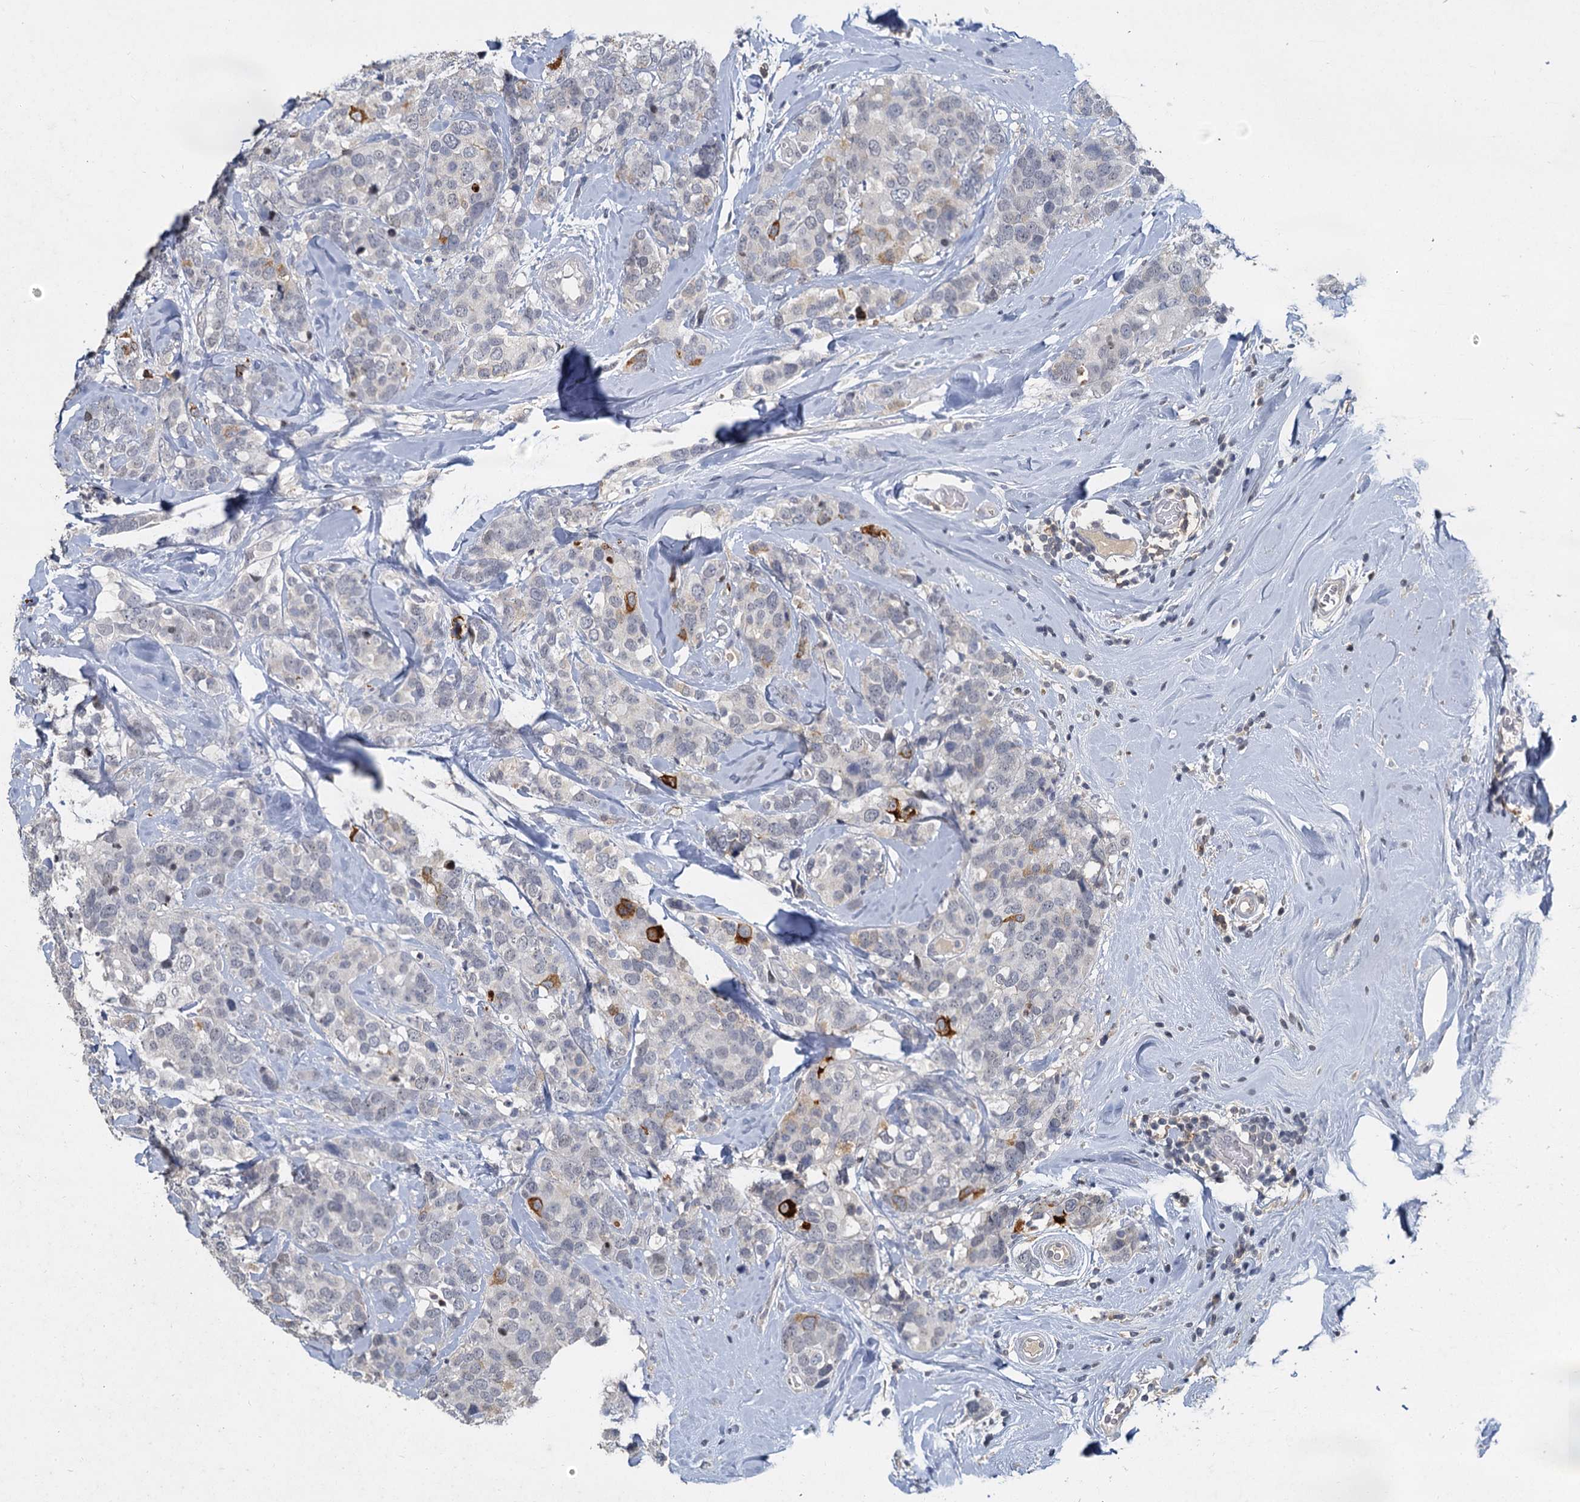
{"staining": {"intensity": "strong", "quantity": "<25%", "location": "cytoplasmic/membranous"}, "tissue": "breast cancer", "cell_type": "Tumor cells", "image_type": "cancer", "snomed": [{"axis": "morphology", "description": "Lobular carcinoma"}, {"axis": "topography", "description": "Breast"}], "caption": "Protein expression analysis of human breast cancer reveals strong cytoplasmic/membranous positivity in approximately <25% of tumor cells.", "gene": "MUCL1", "patient": {"sex": "female", "age": 59}}